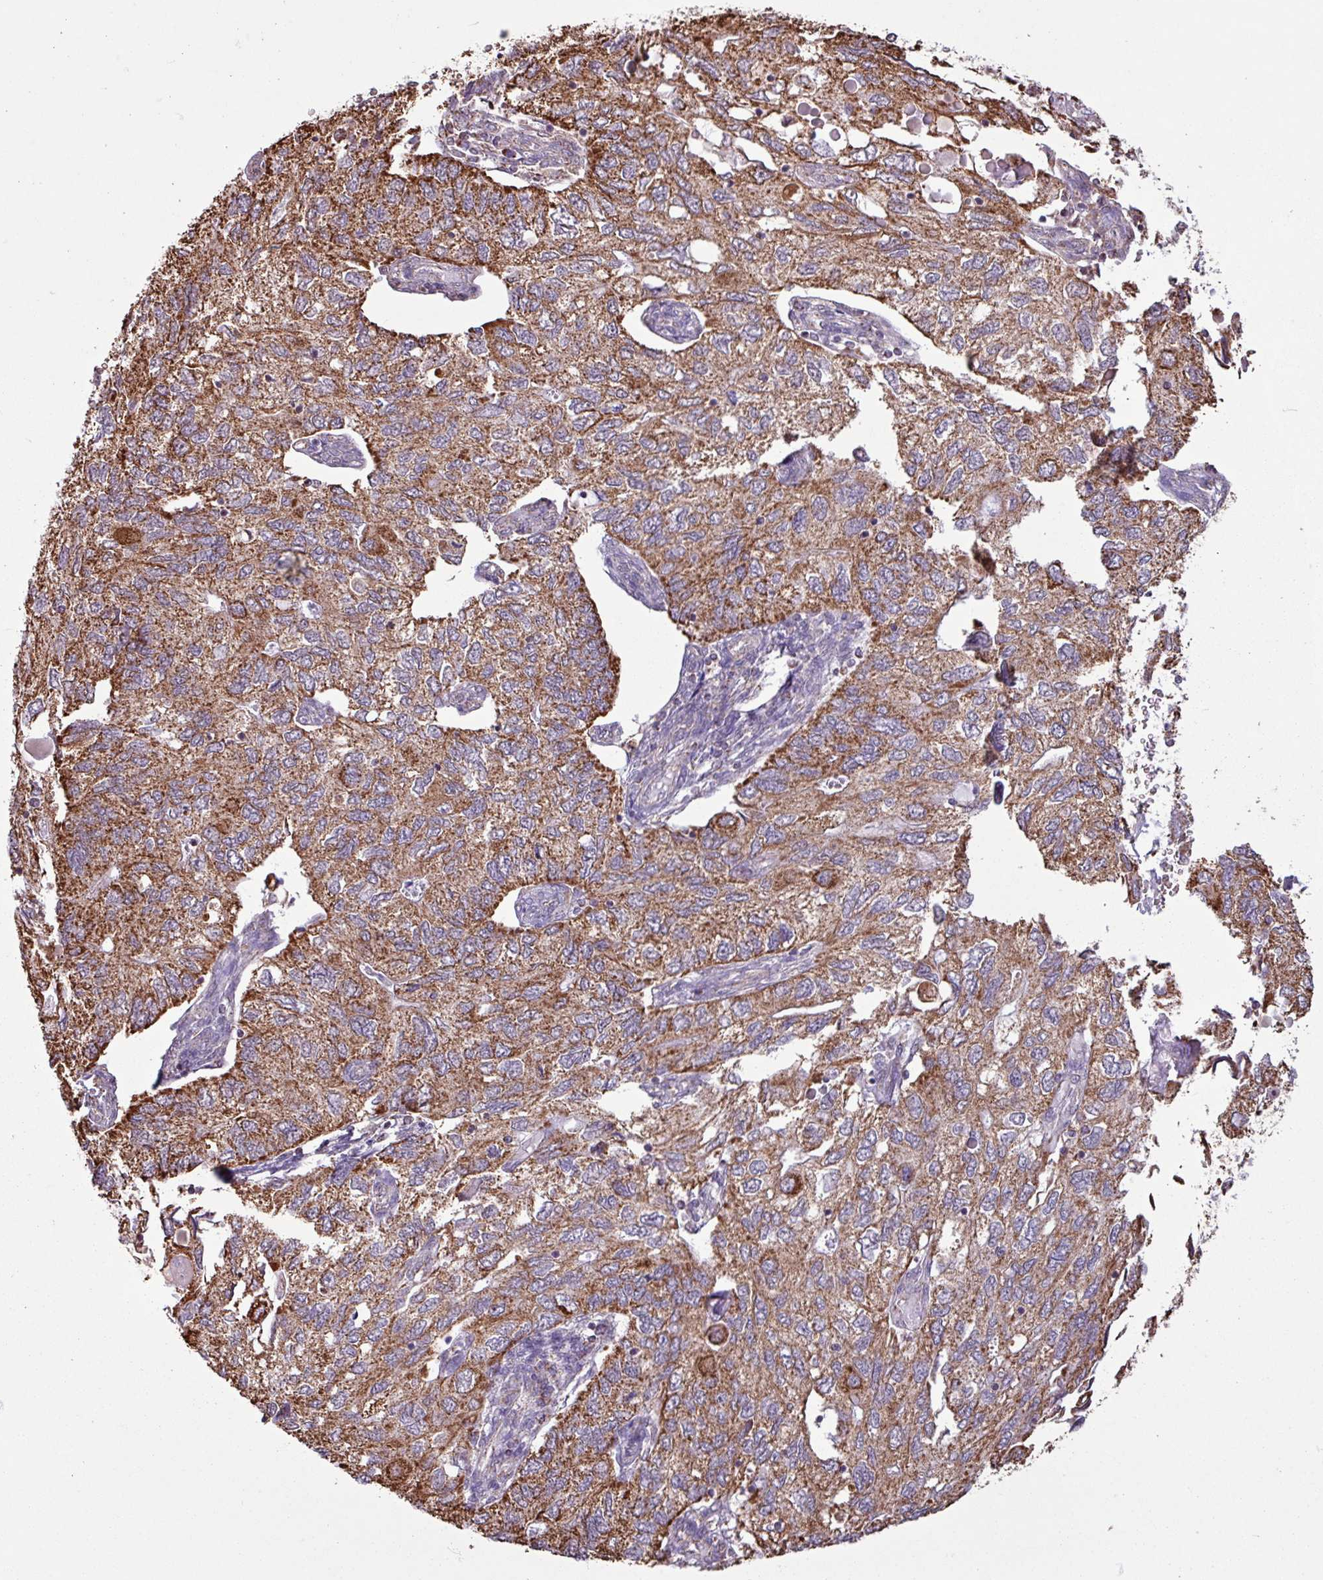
{"staining": {"intensity": "strong", "quantity": ">75%", "location": "cytoplasmic/membranous"}, "tissue": "endometrial cancer", "cell_type": "Tumor cells", "image_type": "cancer", "snomed": [{"axis": "morphology", "description": "Carcinoma, NOS"}, {"axis": "topography", "description": "Uterus"}], "caption": "A brown stain highlights strong cytoplasmic/membranous positivity of a protein in carcinoma (endometrial) tumor cells. (Brightfield microscopy of DAB IHC at high magnification).", "gene": "ALG8", "patient": {"sex": "female", "age": 76}}